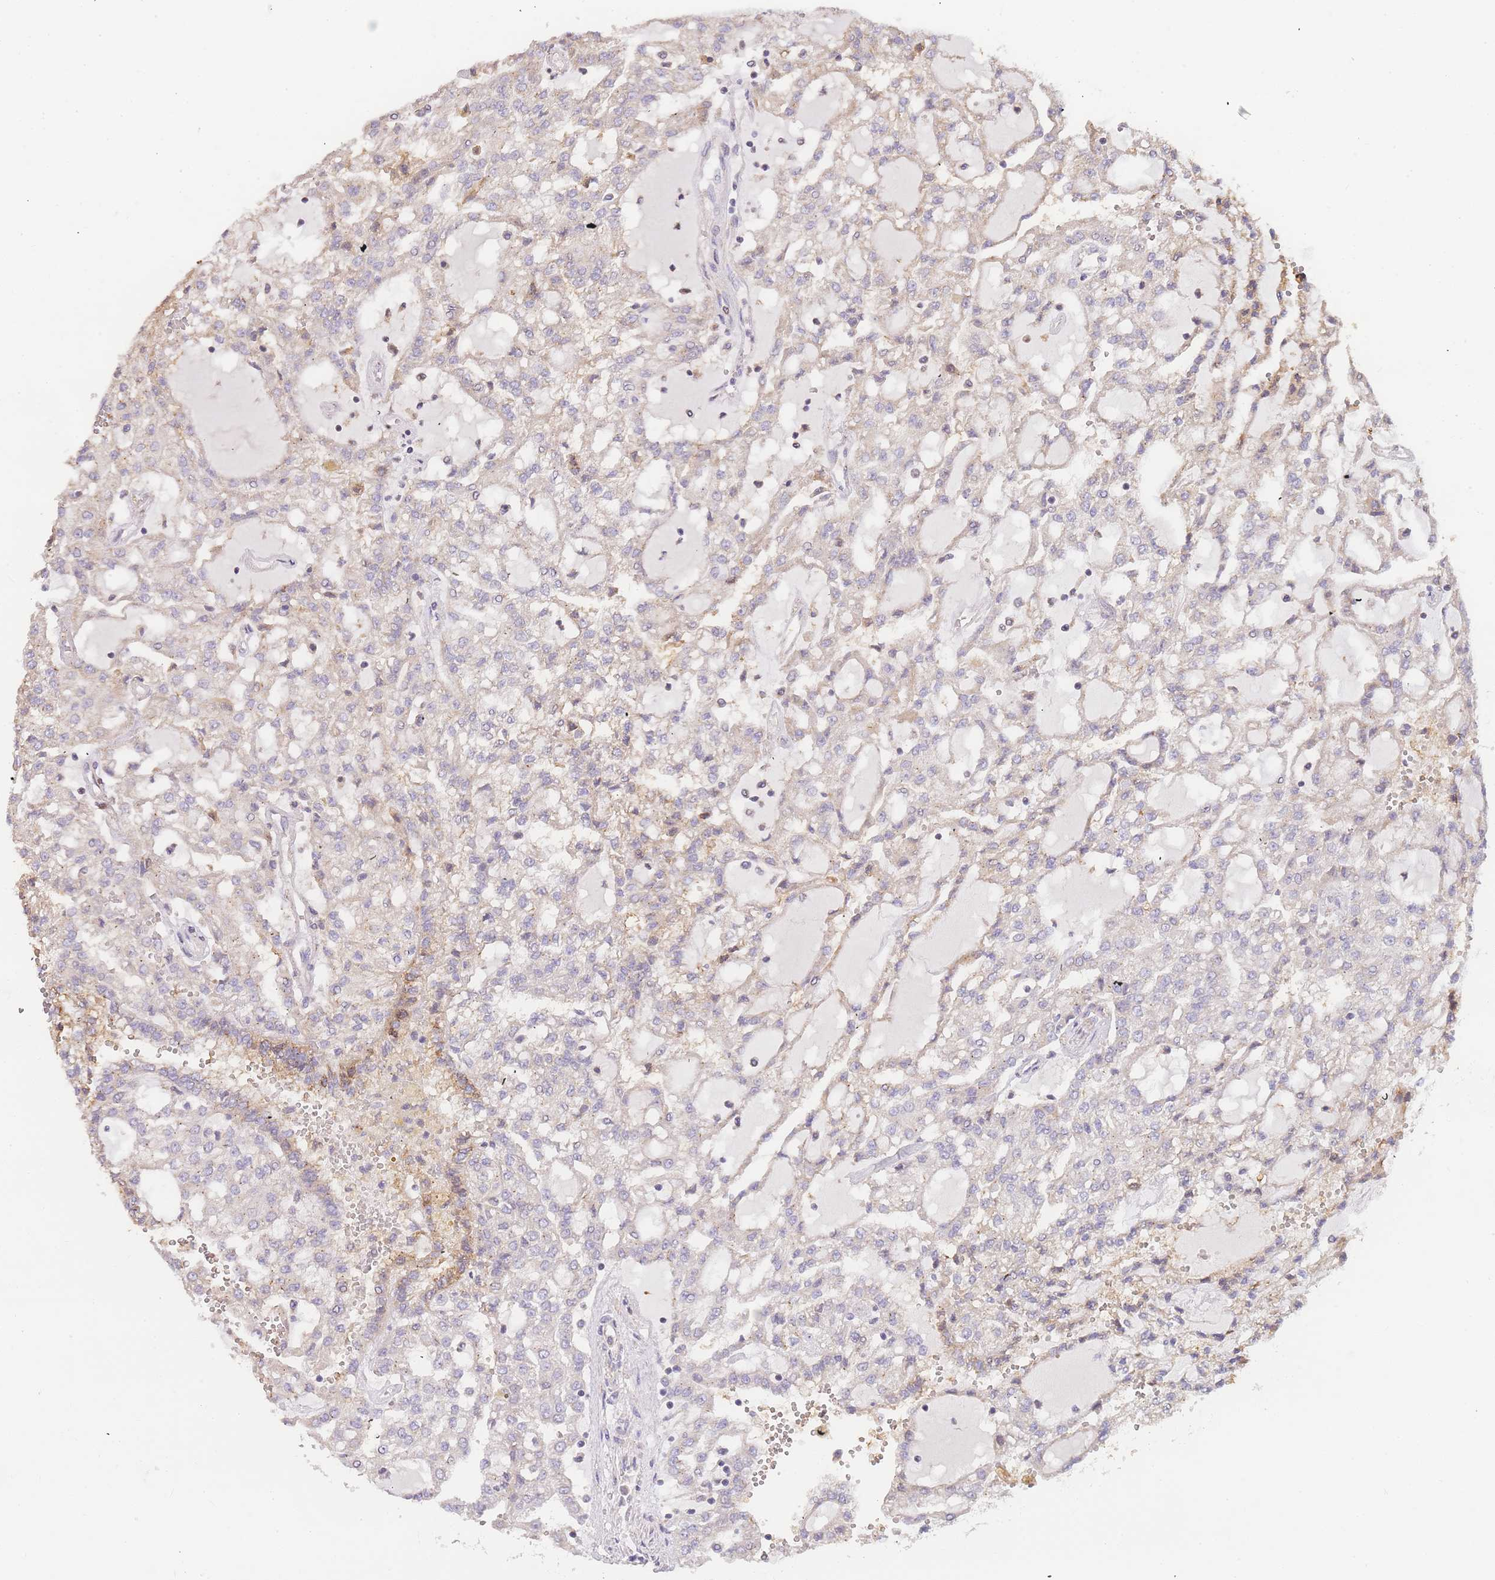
{"staining": {"intensity": "negative", "quantity": "none", "location": "none"}, "tissue": "renal cancer", "cell_type": "Tumor cells", "image_type": "cancer", "snomed": [{"axis": "morphology", "description": "Adenocarcinoma, NOS"}, {"axis": "topography", "description": "Kidney"}], "caption": "DAB immunohistochemical staining of human adenocarcinoma (renal) shows no significant staining in tumor cells.", "gene": "ADCY9", "patient": {"sex": "male", "age": 63}}